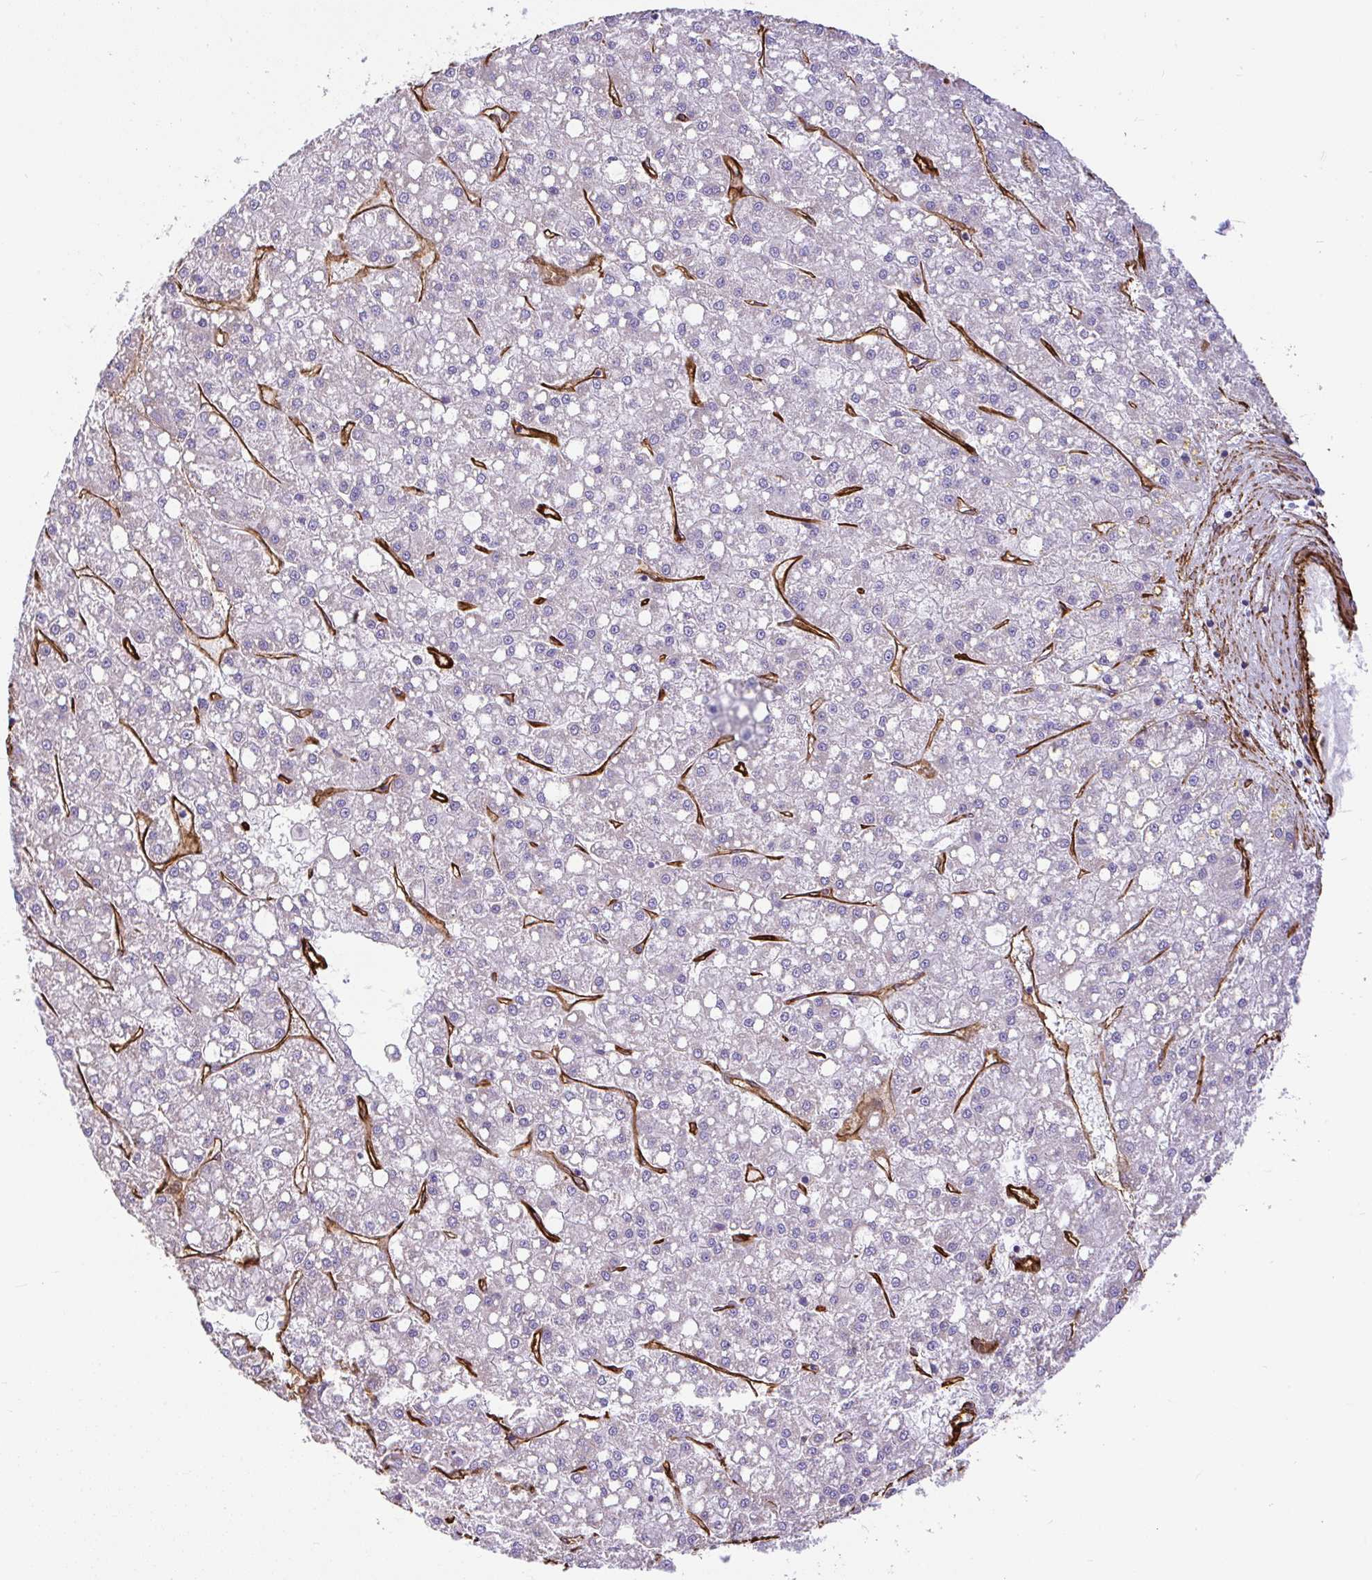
{"staining": {"intensity": "negative", "quantity": "none", "location": "none"}, "tissue": "liver cancer", "cell_type": "Tumor cells", "image_type": "cancer", "snomed": [{"axis": "morphology", "description": "Carcinoma, Hepatocellular, NOS"}, {"axis": "topography", "description": "Liver"}], "caption": "There is no significant positivity in tumor cells of liver hepatocellular carcinoma. (DAB (3,3'-diaminobenzidine) immunohistochemistry (IHC), high magnification).", "gene": "PTPRK", "patient": {"sex": "male", "age": 67}}